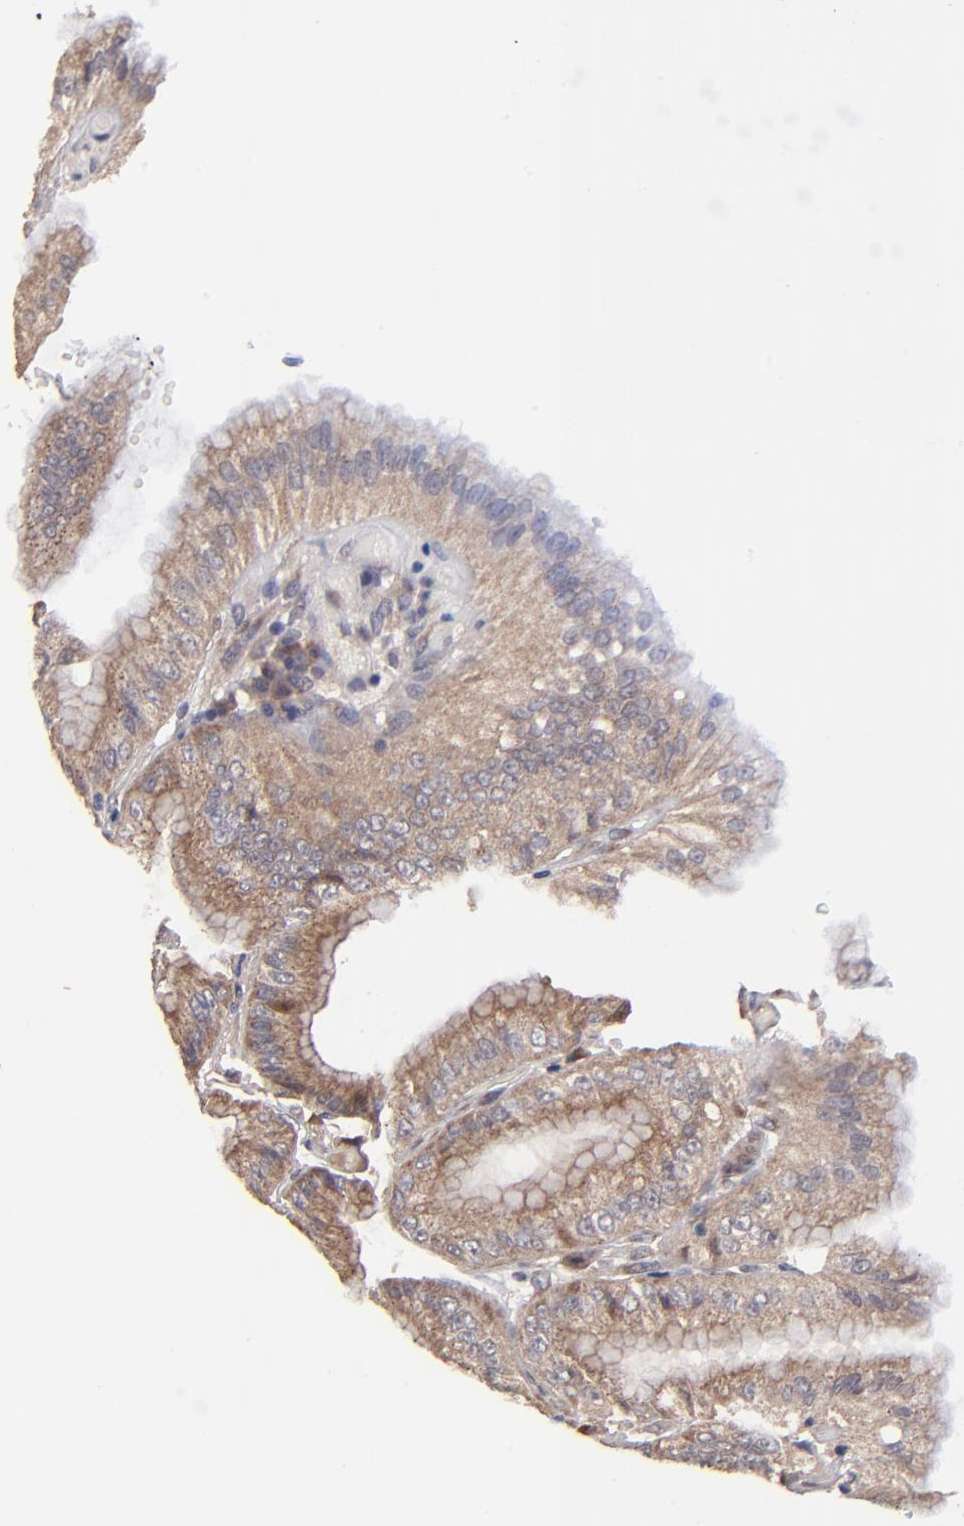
{"staining": {"intensity": "moderate", "quantity": ">75%", "location": "cytoplasmic/membranous"}, "tissue": "stomach", "cell_type": "Glandular cells", "image_type": "normal", "snomed": [{"axis": "morphology", "description": "Normal tissue, NOS"}, {"axis": "topography", "description": "Stomach, lower"}], "caption": "Immunohistochemistry (IHC) (DAB (3,3'-diaminobenzidine)) staining of benign human stomach demonstrates moderate cytoplasmic/membranous protein positivity in approximately >75% of glandular cells.", "gene": "BAIAP2L2", "patient": {"sex": "male", "age": 71}}